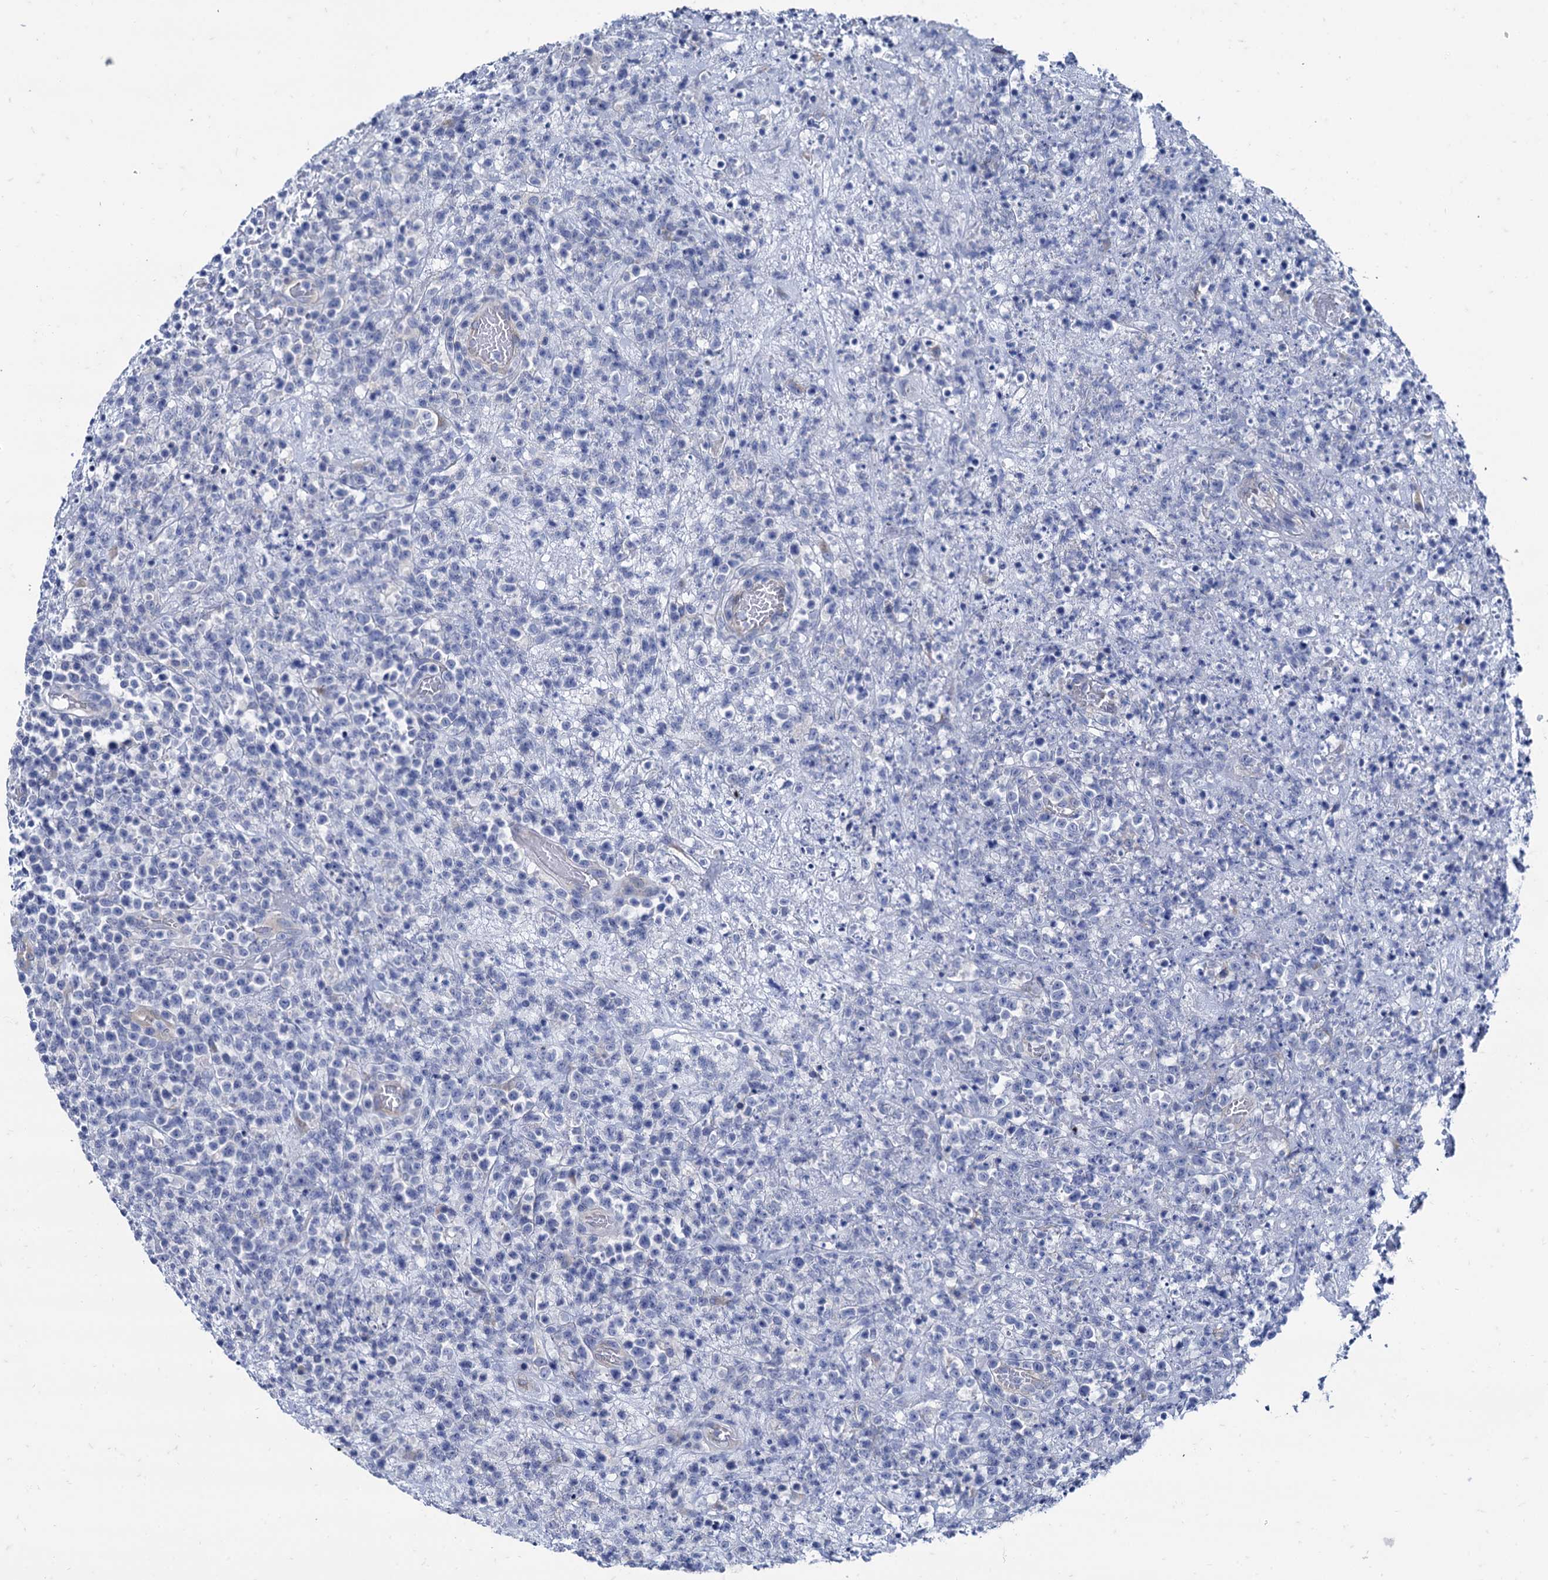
{"staining": {"intensity": "negative", "quantity": "none", "location": "none"}, "tissue": "lymphoma", "cell_type": "Tumor cells", "image_type": "cancer", "snomed": [{"axis": "morphology", "description": "Malignant lymphoma, non-Hodgkin's type, High grade"}, {"axis": "topography", "description": "Colon"}], "caption": "Protein analysis of high-grade malignant lymphoma, non-Hodgkin's type displays no significant positivity in tumor cells.", "gene": "FOXR2", "patient": {"sex": "female", "age": 53}}